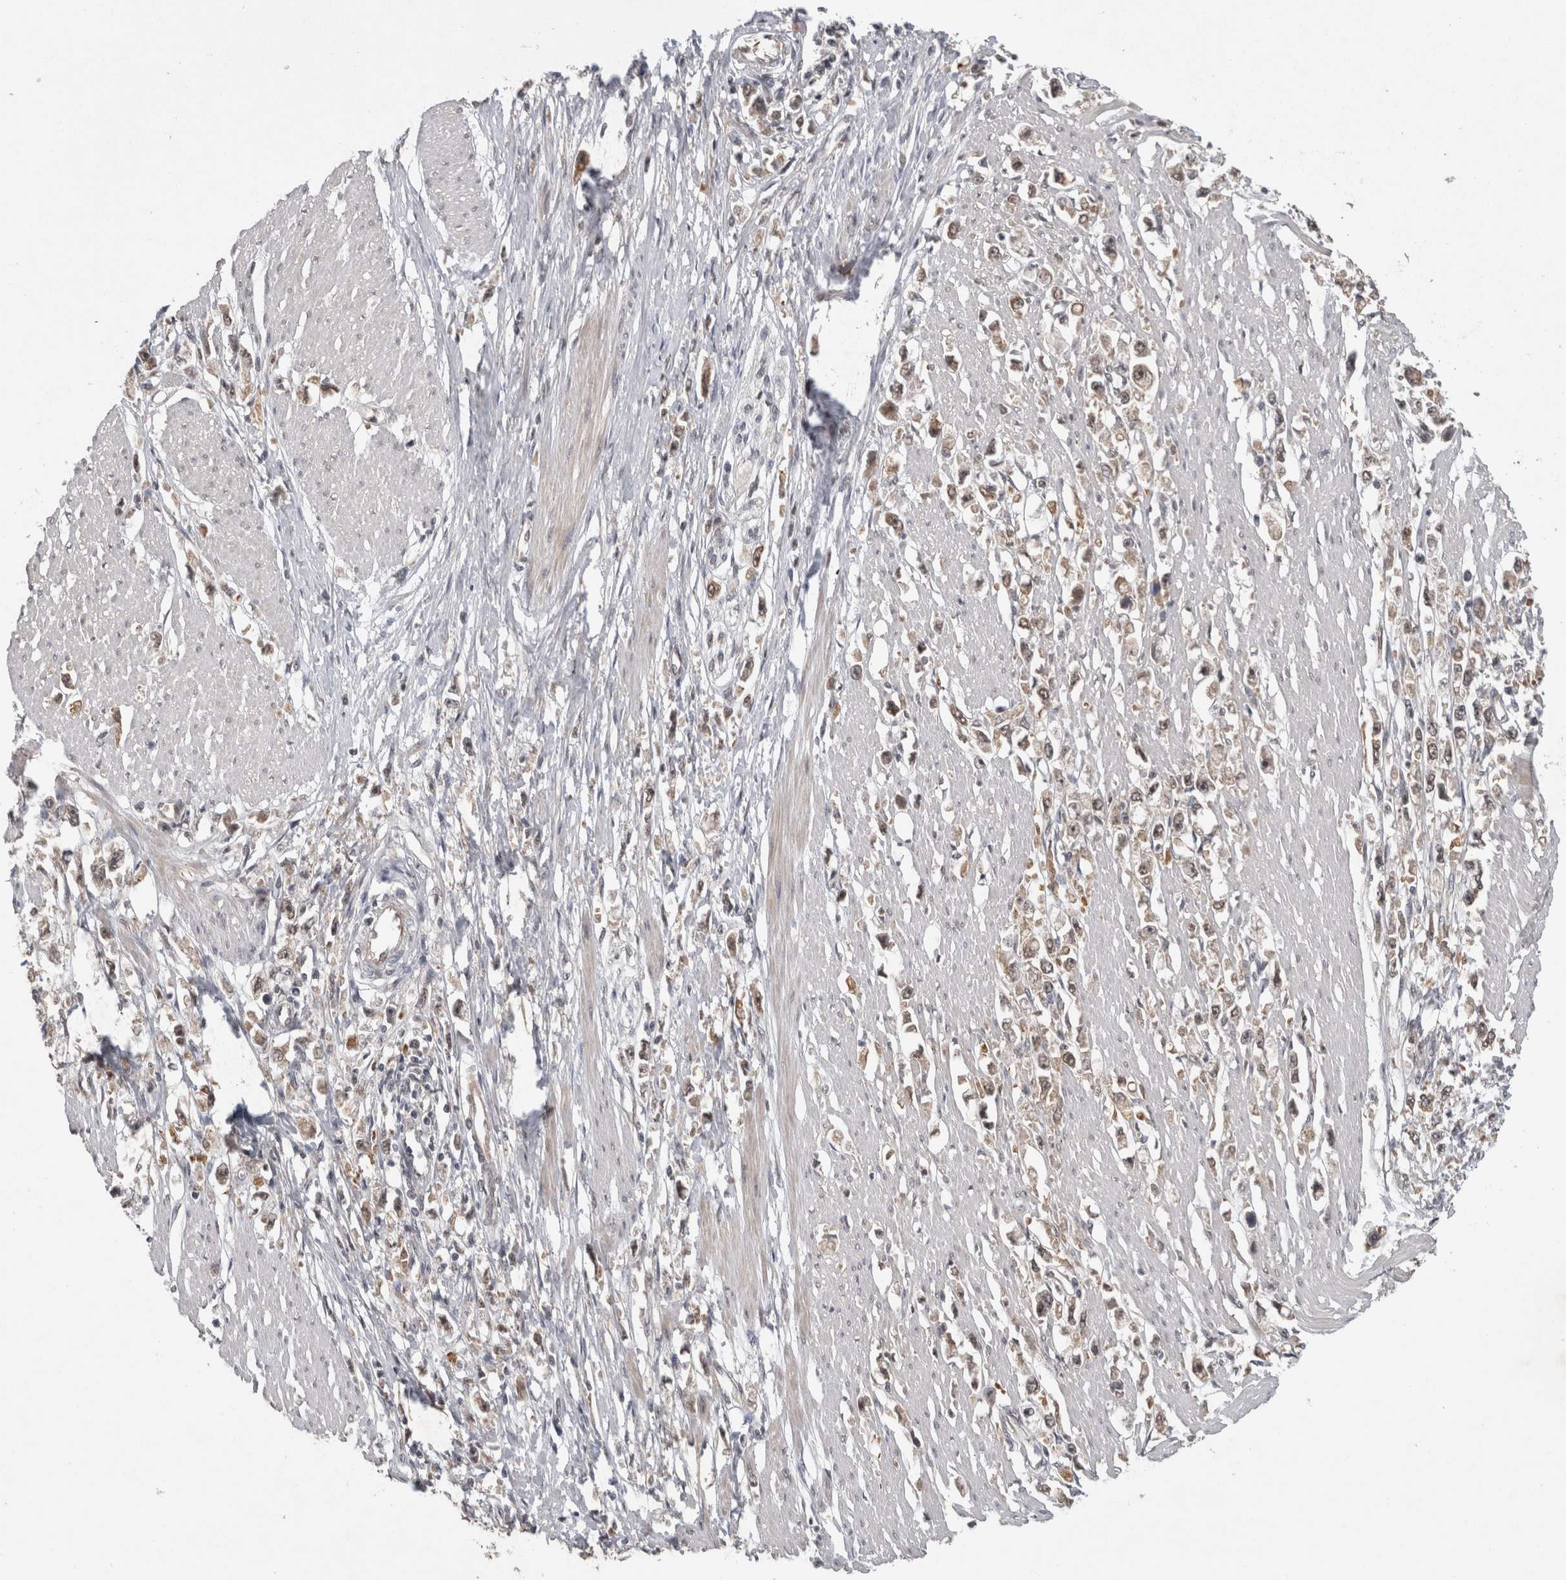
{"staining": {"intensity": "weak", "quantity": "25%-75%", "location": "cytoplasmic/membranous"}, "tissue": "stomach cancer", "cell_type": "Tumor cells", "image_type": "cancer", "snomed": [{"axis": "morphology", "description": "Adenocarcinoma, NOS"}, {"axis": "topography", "description": "Stomach"}], "caption": "The micrograph shows staining of adenocarcinoma (stomach), revealing weak cytoplasmic/membranous protein positivity (brown color) within tumor cells.", "gene": "RHPN1", "patient": {"sex": "female", "age": 59}}